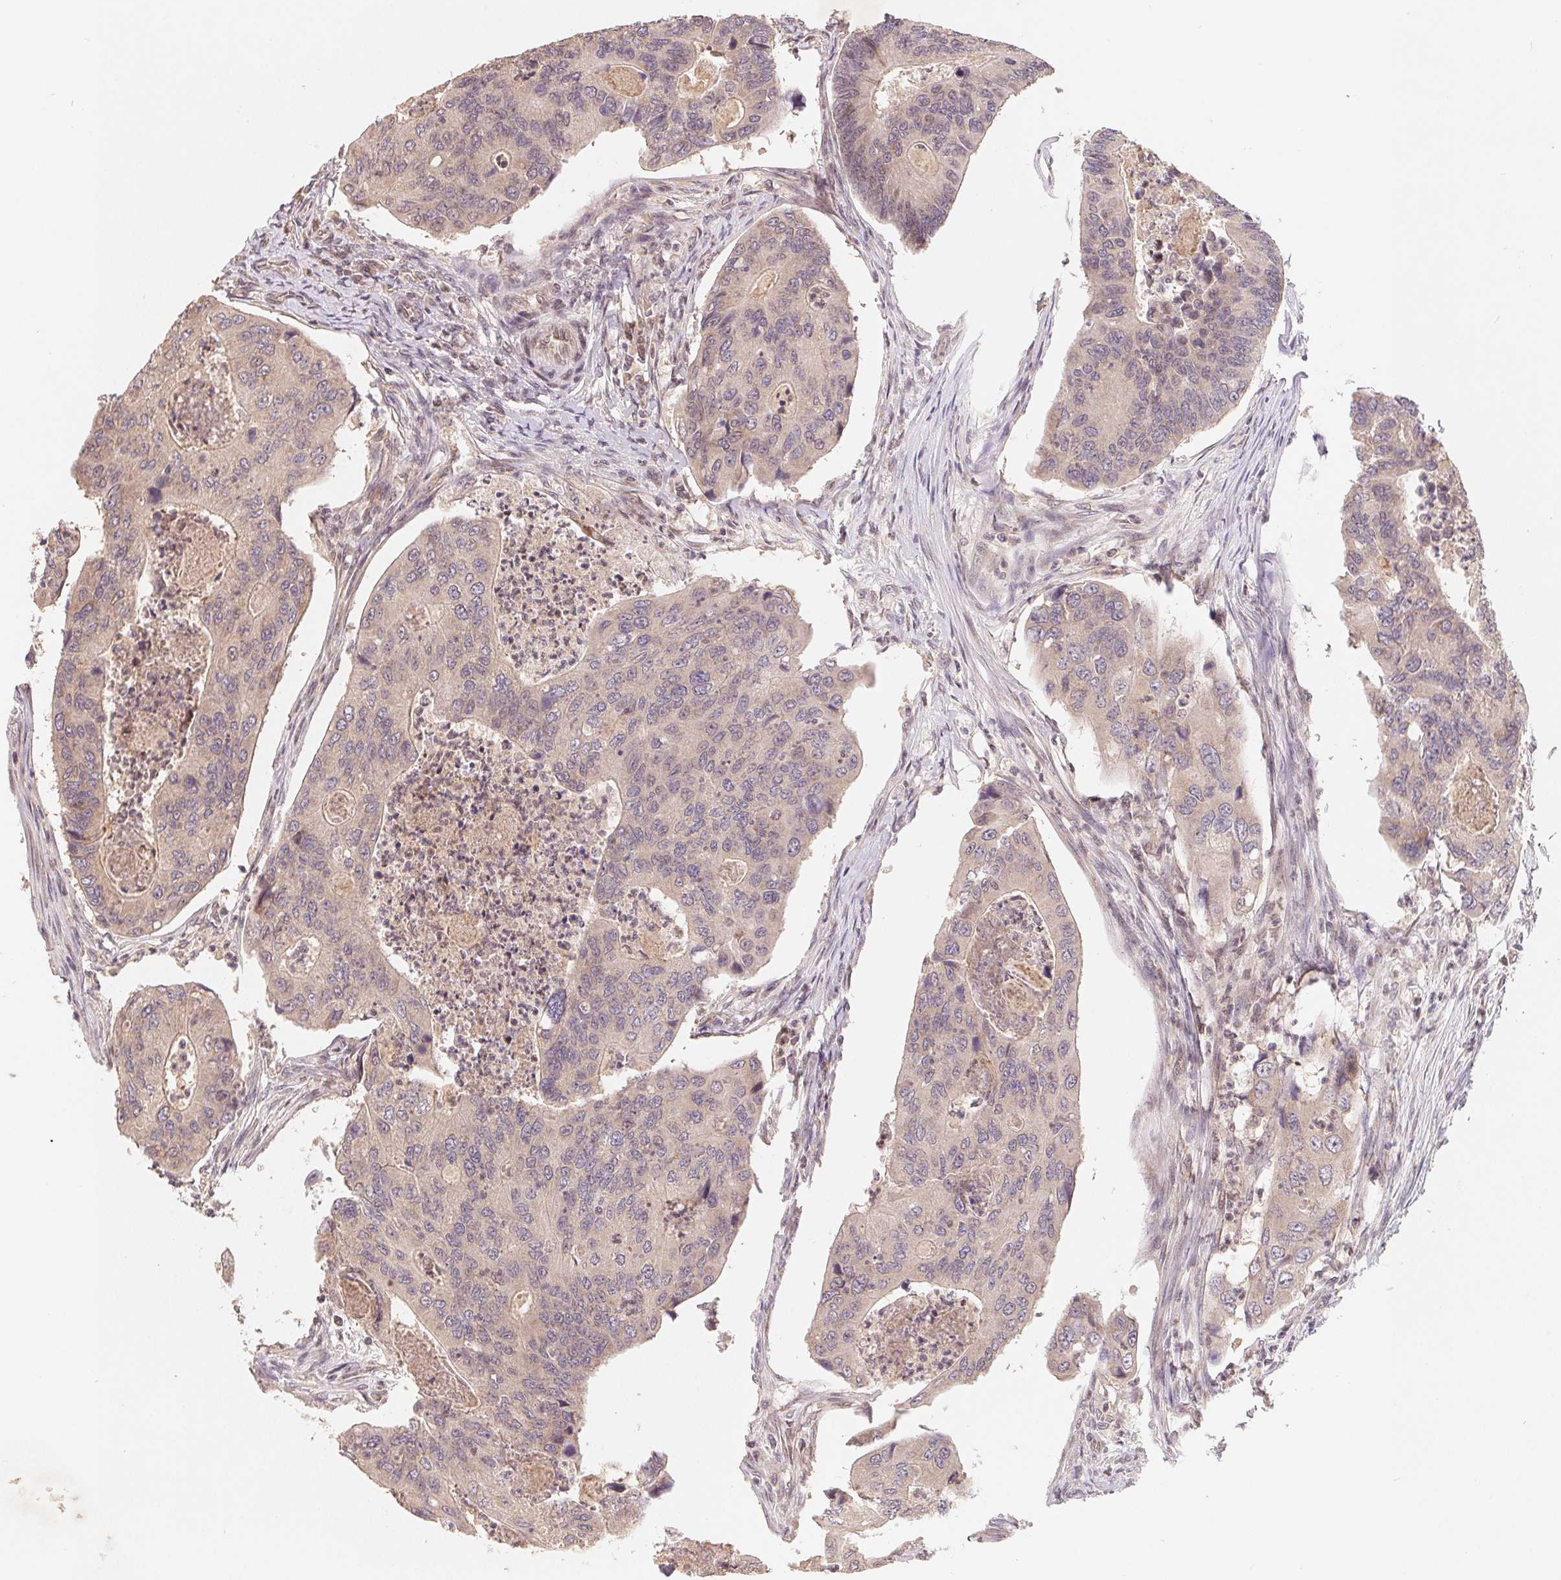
{"staining": {"intensity": "weak", "quantity": "<25%", "location": "cytoplasmic/membranous"}, "tissue": "colorectal cancer", "cell_type": "Tumor cells", "image_type": "cancer", "snomed": [{"axis": "morphology", "description": "Adenocarcinoma, NOS"}, {"axis": "topography", "description": "Colon"}], "caption": "There is no significant expression in tumor cells of colorectal cancer. (Brightfield microscopy of DAB (3,3'-diaminobenzidine) immunohistochemistry (IHC) at high magnification).", "gene": "HMGN3", "patient": {"sex": "female", "age": 67}}